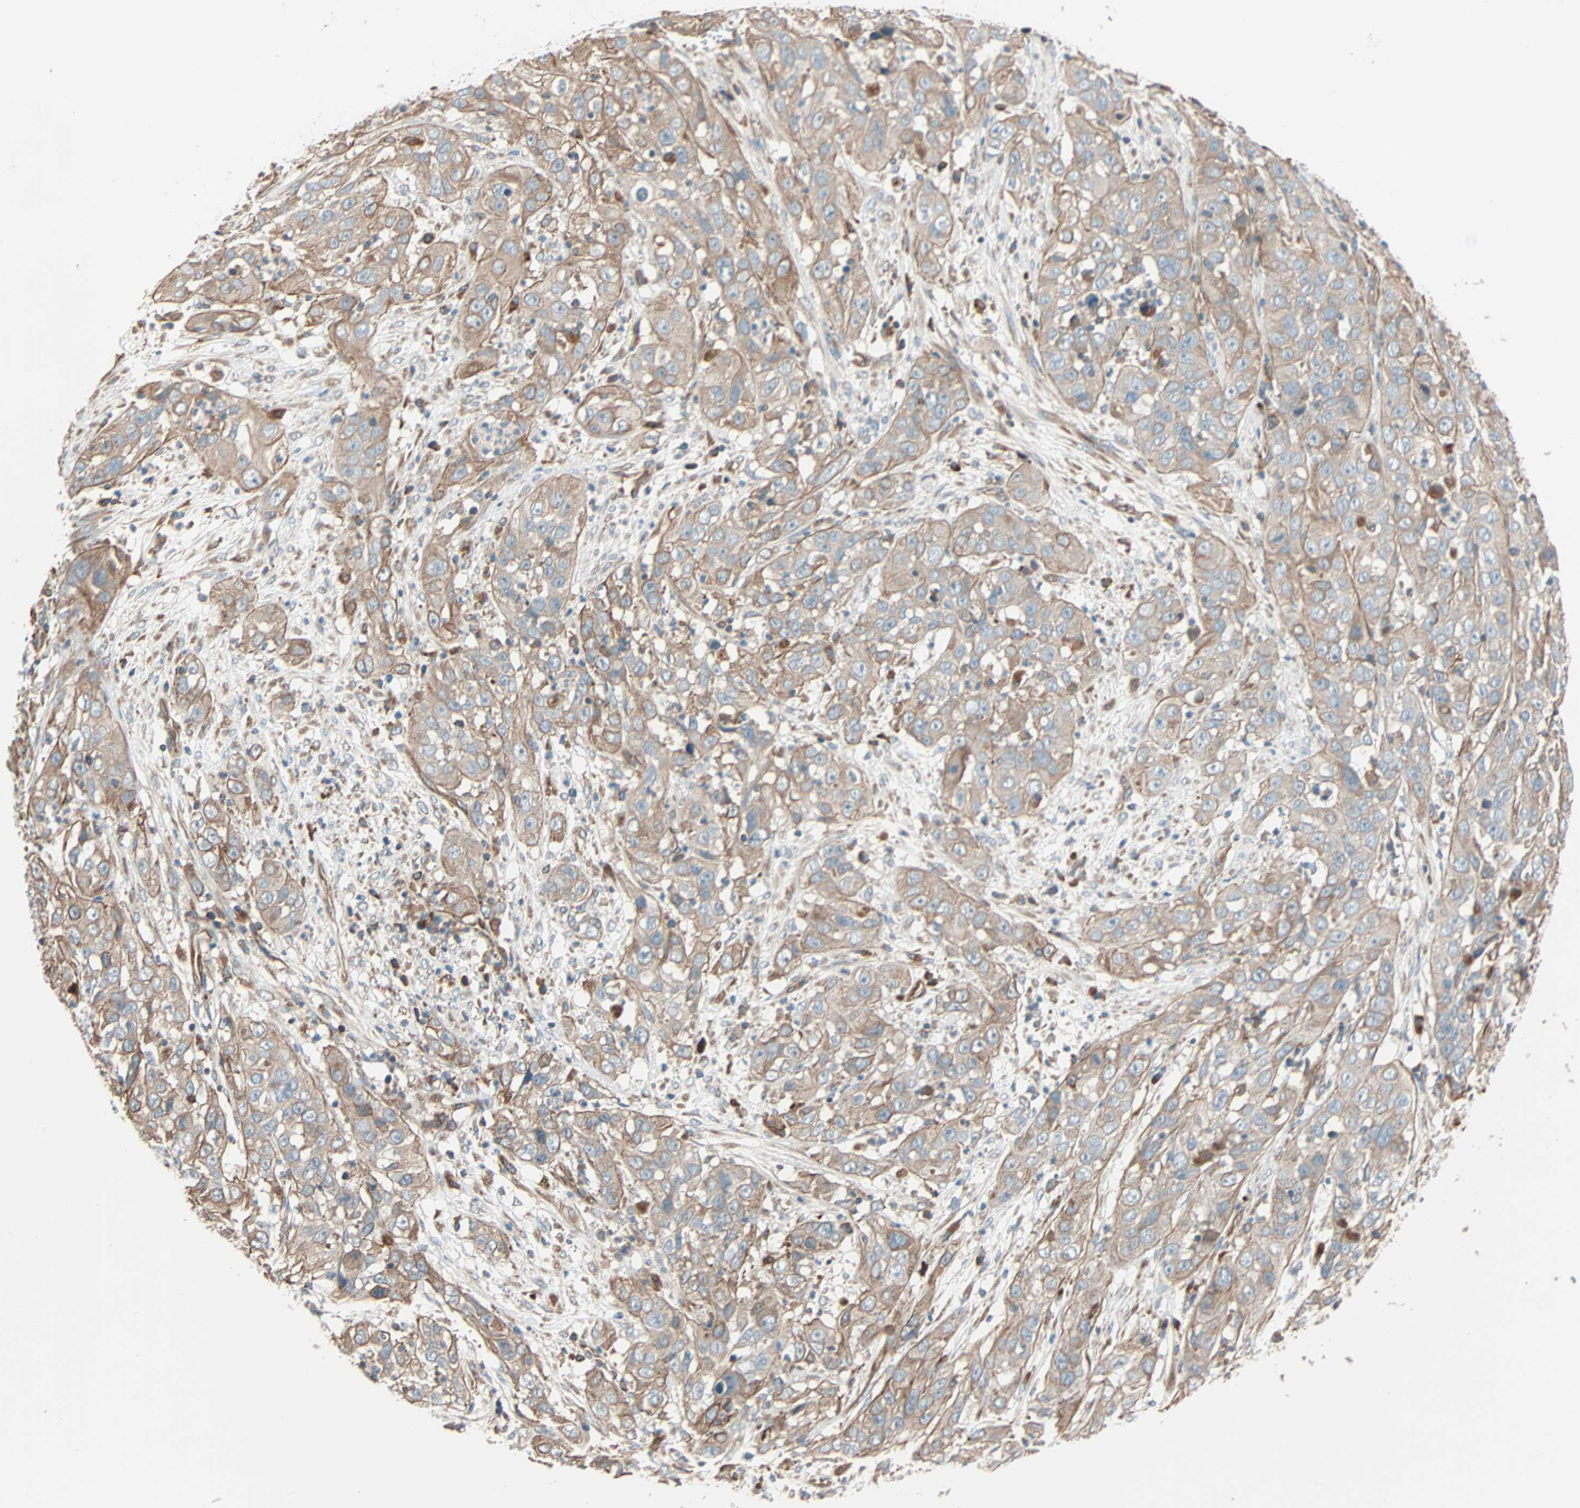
{"staining": {"intensity": "weak", "quantity": ">75%", "location": "cytoplasmic/membranous"}, "tissue": "cervical cancer", "cell_type": "Tumor cells", "image_type": "cancer", "snomed": [{"axis": "morphology", "description": "Squamous cell carcinoma, NOS"}, {"axis": "topography", "description": "Cervix"}], "caption": "This photomicrograph shows cervical cancer stained with immunohistochemistry to label a protein in brown. The cytoplasmic/membranous of tumor cells show weak positivity for the protein. Nuclei are counter-stained blue.", "gene": "PHYH", "patient": {"sex": "female", "age": 32}}